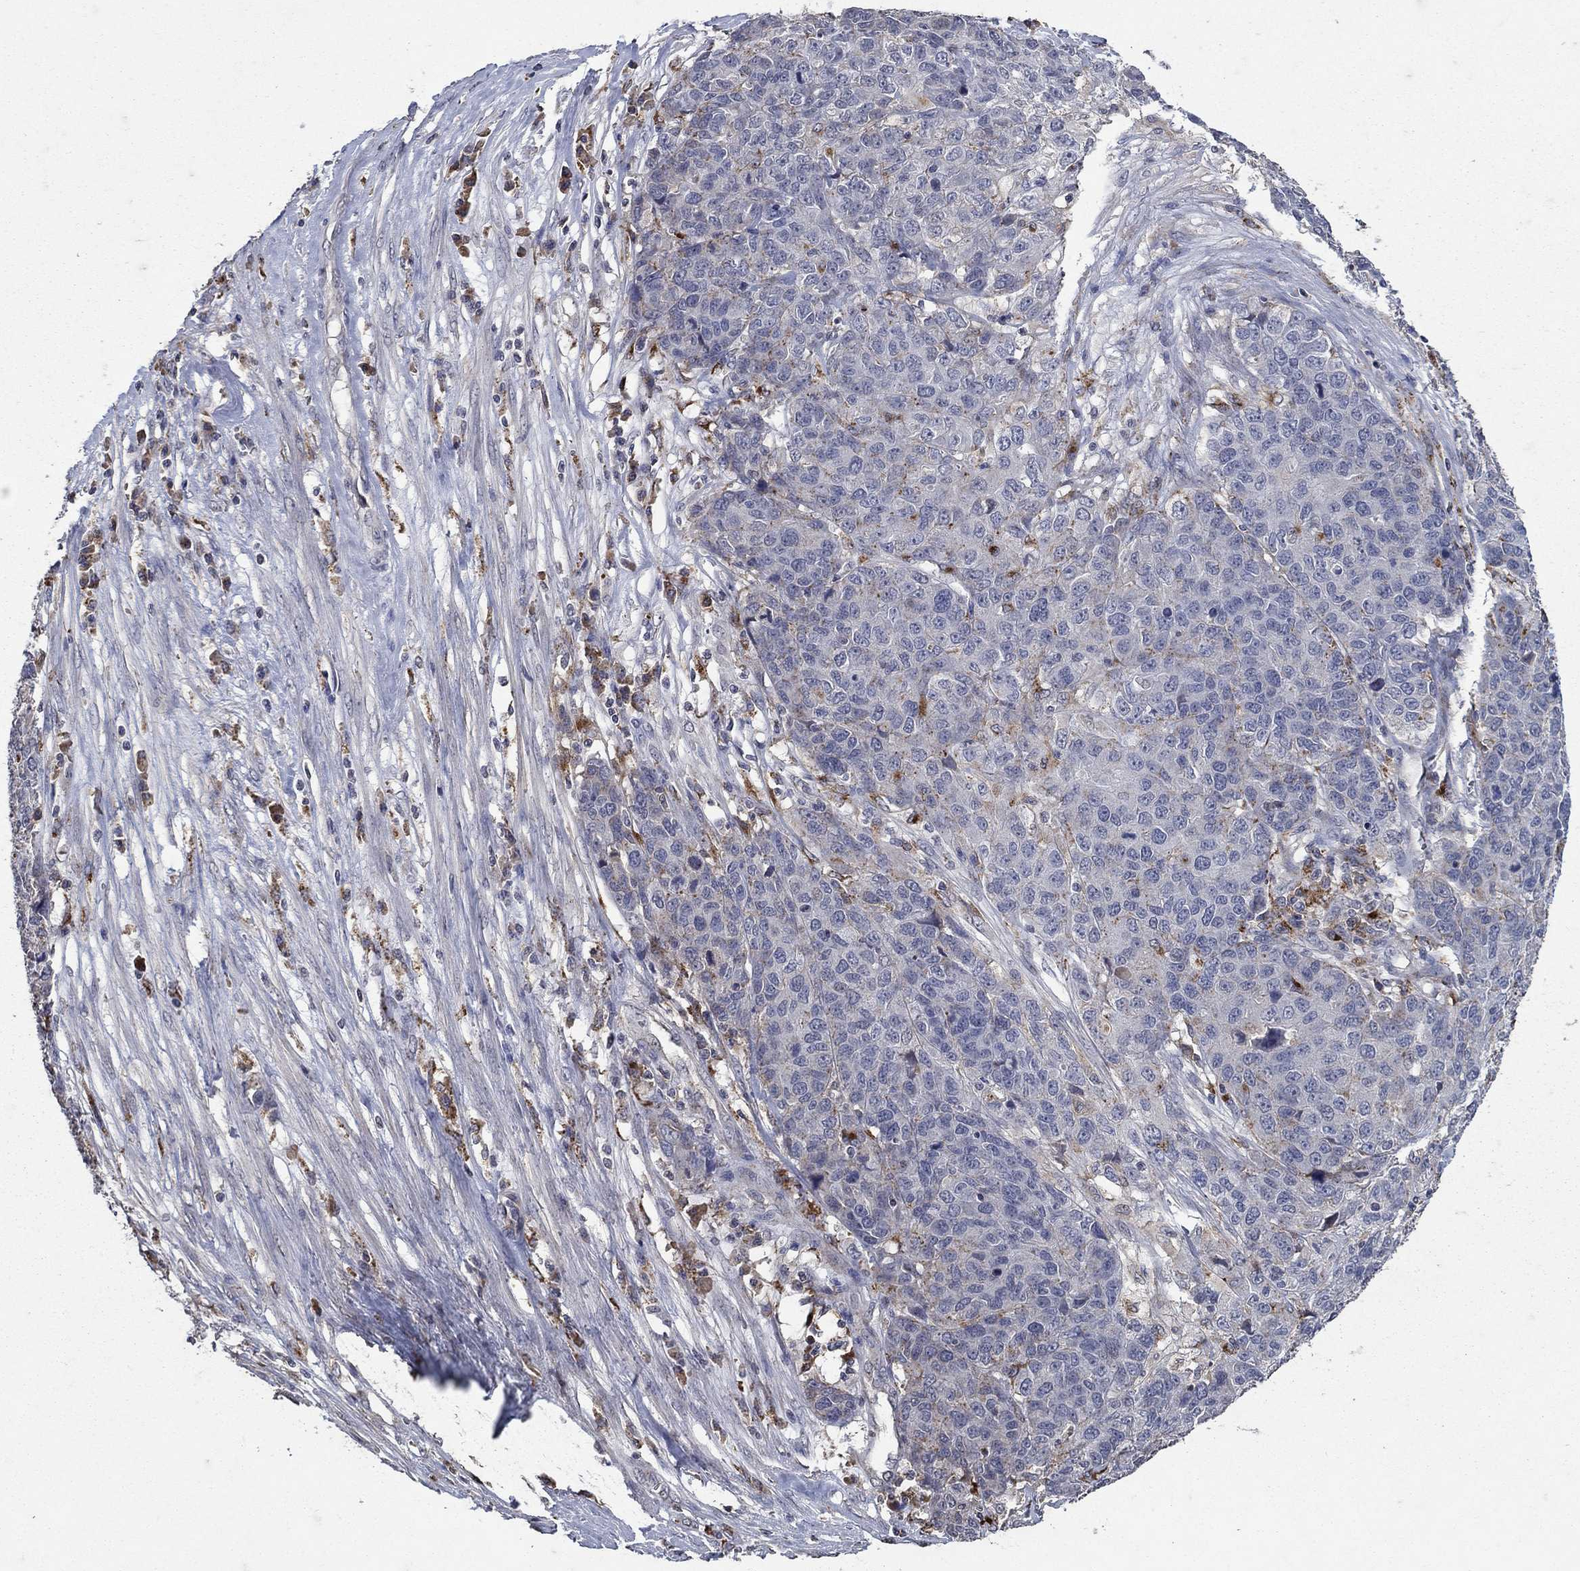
{"staining": {"intensity": "negative", "quantity": "none", "location": "none"}, "tissue": "ovarian cancer", "cell_type": "Tumor cells", "image_type": "cancer", "snomed": [{"axis": "morphology", "description": "Cystadenocarcinoma, serous, NOS"}, {"axis": "topography", "description": "Ovary"}], "caption": "Human ovarian cancer (serous cystadenocarcinoma) stained for a protein using IHC shows no expression in tumor cells.", "gene": "NPC2", "patient": {"sex": "female", "age": 87}}